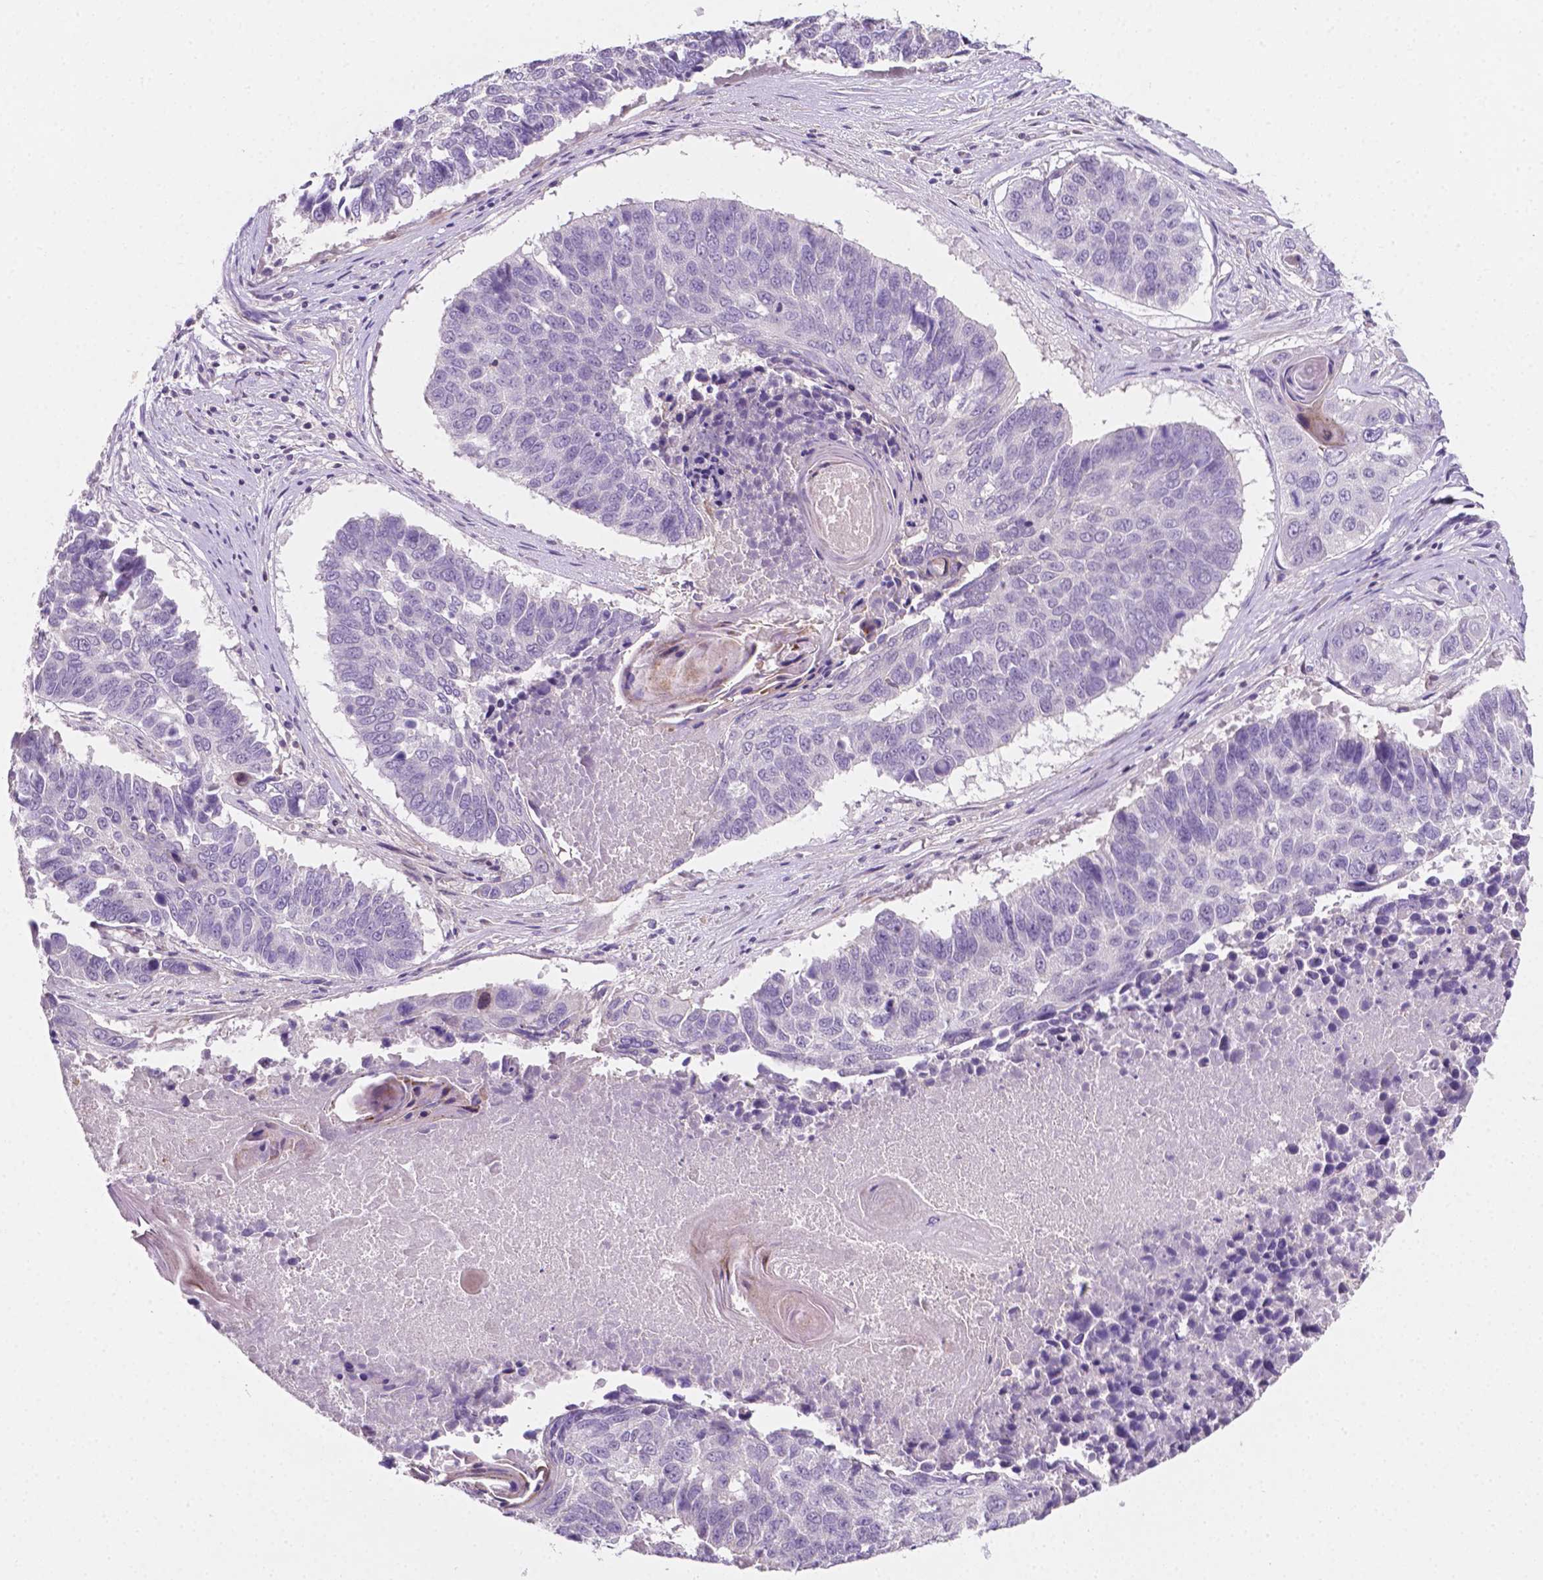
{"staining": {"intensity": "negative", "quantity": "none", "location": "none"}, "tissue": "lung cancer", "cell_type": "Tumor cells", "image_type": "cancer", "snomed": [{"axis": "morphology", "description": "Squamous cell carcinoma, NOS"}, {"axis": "topography", "description": "Lung"}], "caption": "Immunohistochemistry micrograph of lung cancer (squamous cell carcinoma) stained for a protein (brown), which shows no staining in tumor cells.", "gene": "EGFR", "patient": {"sex": "male", "age": 73}}